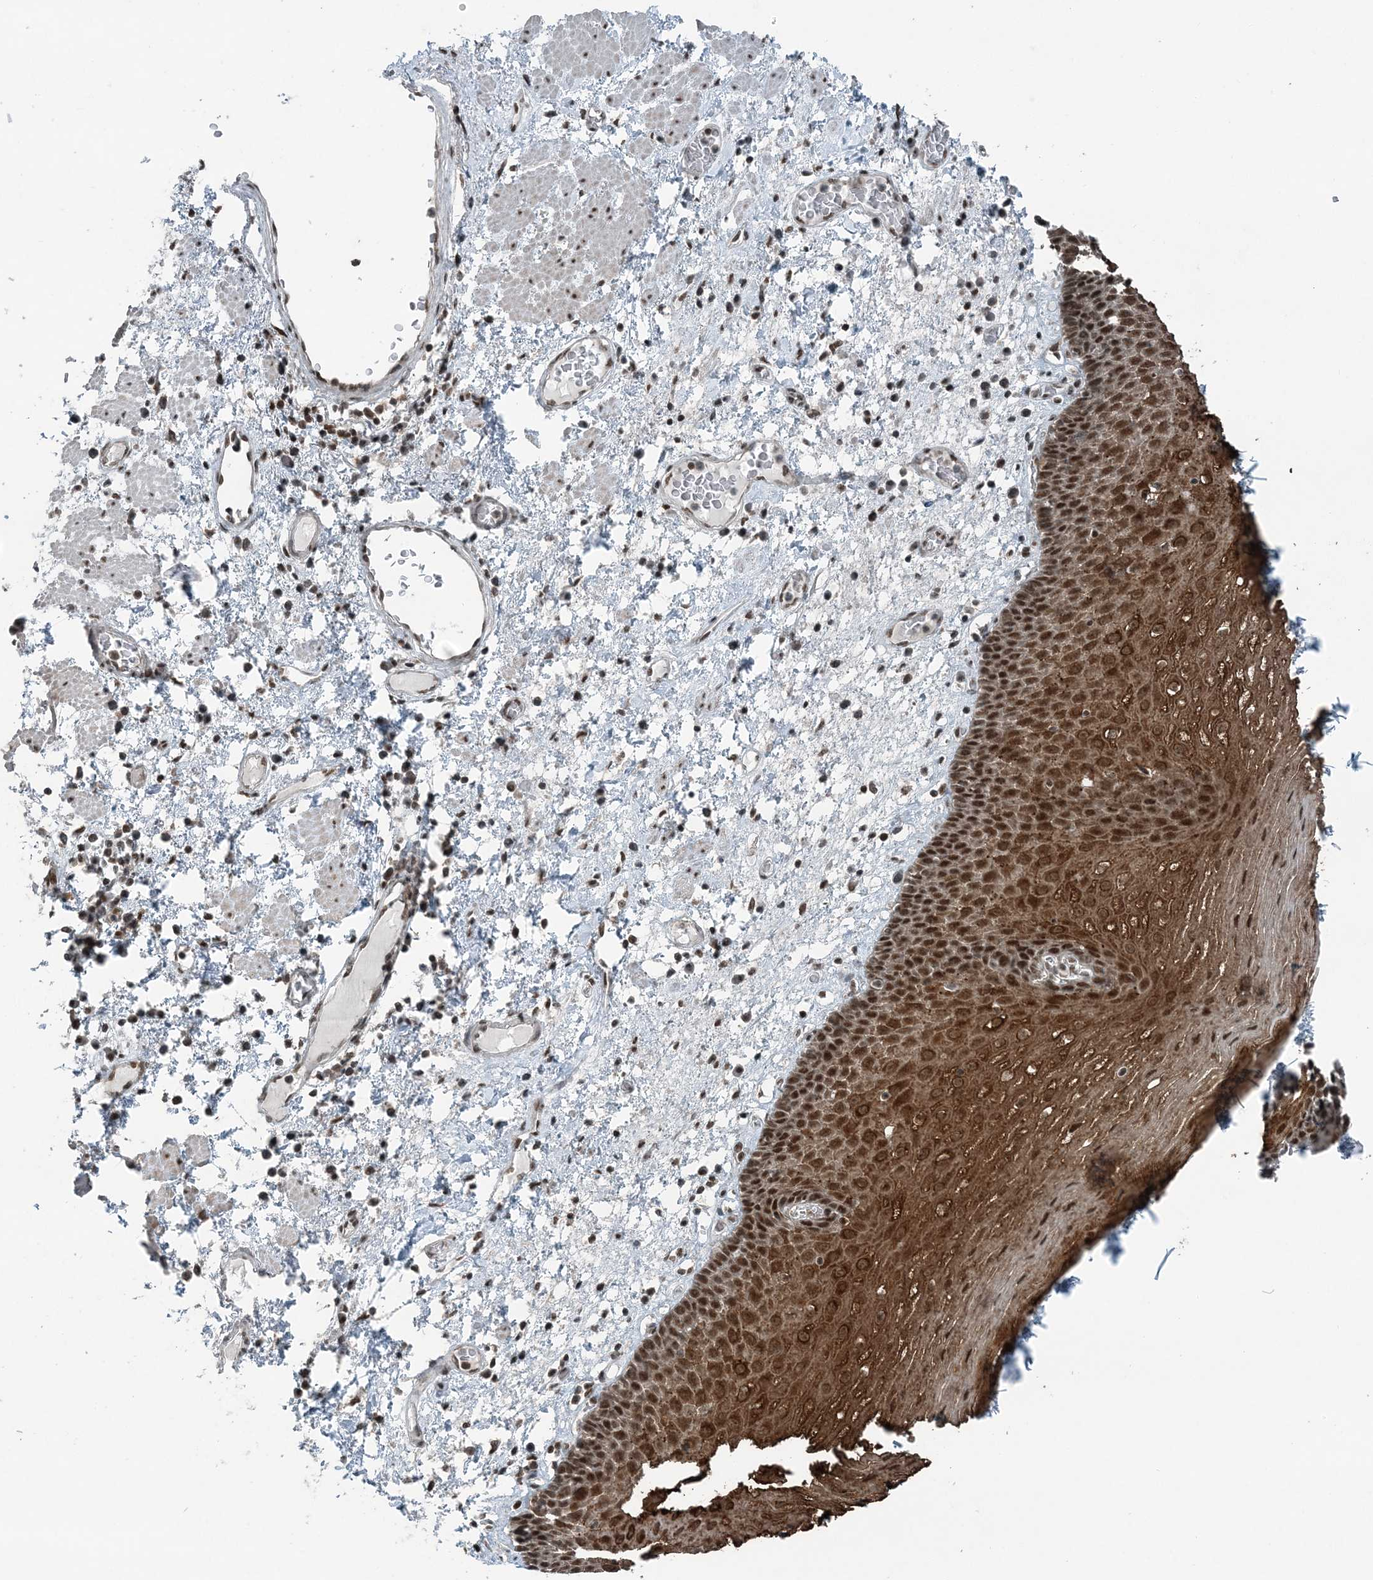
{"staining": {"intensity": "strong", "quantity": ">75%", "location": "cytoplasmic/membranous,nuclear"}, "tissue": "esophagus", "cell_type": "Squamous epithelial cells", "image_type": "normal", "snomed": [{"axis": "morphology", "description": "Normal tissue, NOS"}, {"axis": "morphology", "description": "Adenocarcinoma, NOS"}, {"axis": "topography", "description": "Esophagus"}], "caption": "Unremarkable esophagus demonstrates strong cytoplasmic/membranous,nuclear positivity in about >75% of squamous epithelial cells, visualized by immunohistochemistry. The staining was performed using DAB (3,3'-diaminobenzidine) to visualize the protein expression in brown, while the nuclei were stained in blue with hematoxylin (Magnification: 20x).", "gene": "YTHDC1", "patient": {"sex": "male", "age": 62}}